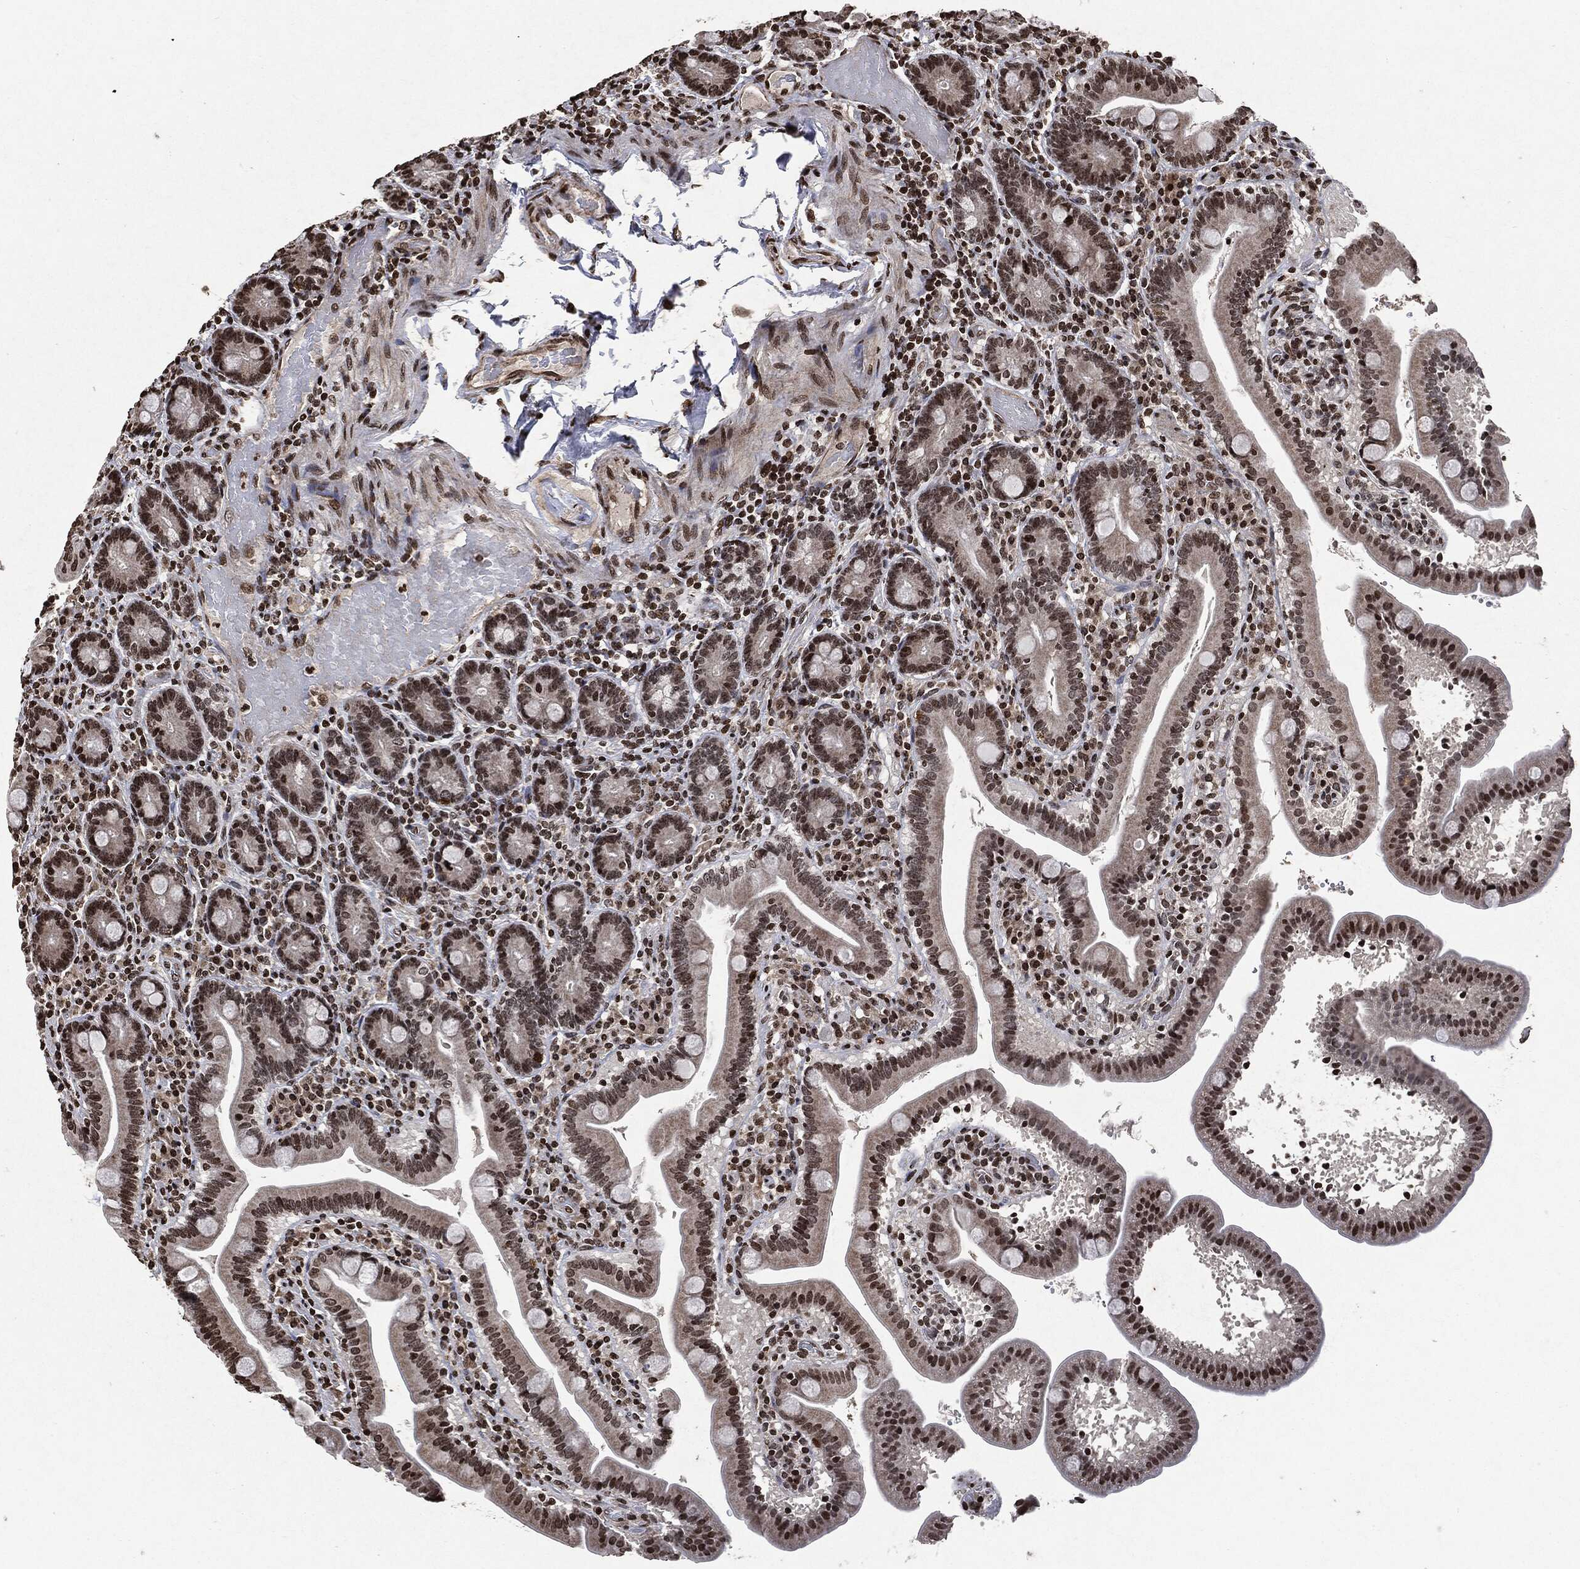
{"staining": {"intensity": "moderate", "quantity": ">75%", "location": "nuclear"}, "tissue": "small intestine", "cell_type": "Glandular cells", "image_type": "normal", "snomed": [{"axis": "morphology", "description": "Normal tissue, NOS"}, {"axis": "topography", "description": "Small intestine"}], "caption": "Moderate nuclear staining for a protein is appreciated in approximately >75% of glandular cells of benign small intestine using immunohistochemistry.", "gene": "JUN", "patient": {"sex": "male", "age": 66}}